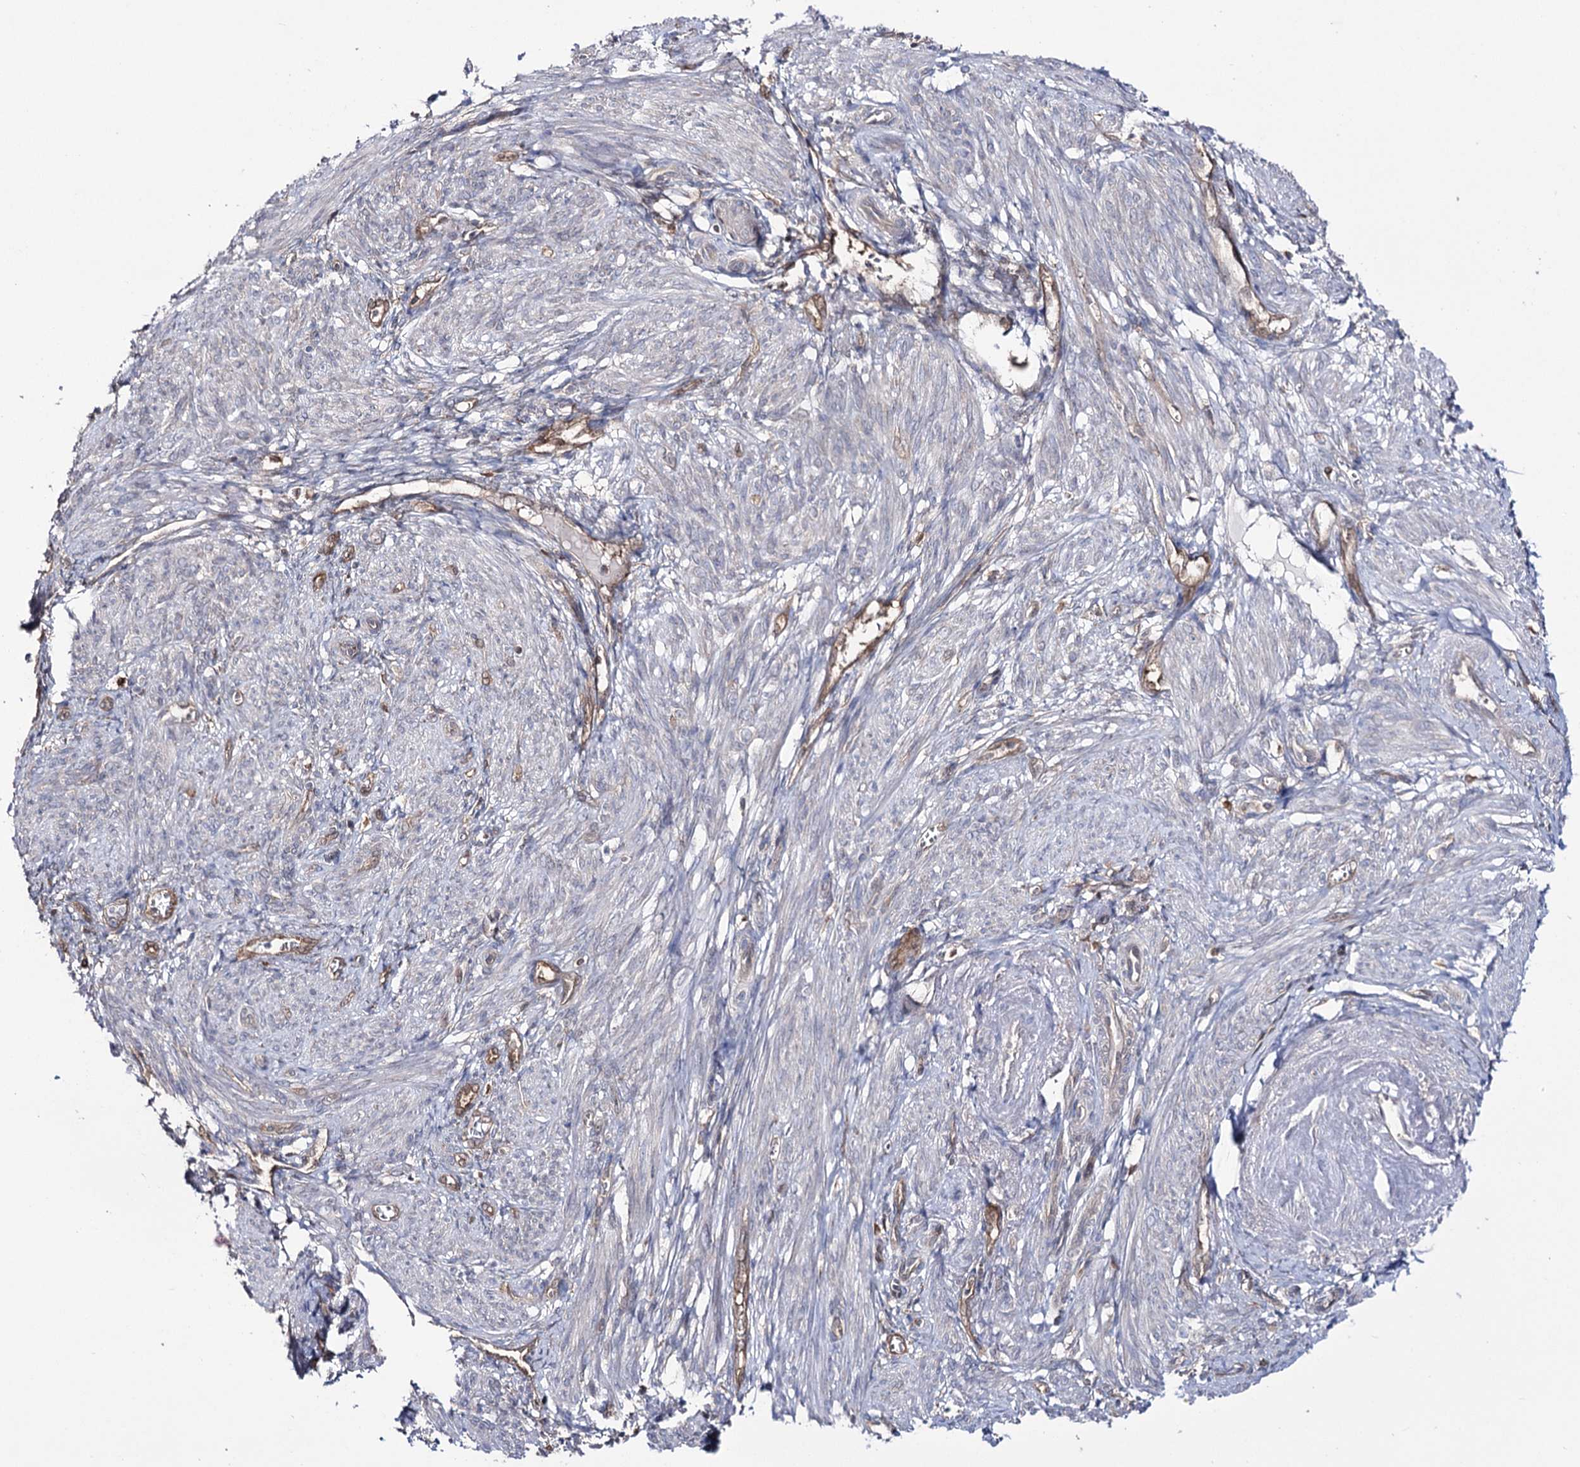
{"staining": {"intensity": "negative", "quantity": "none", "location": "none"}, "tissue": "smooth muscle", "cell_type": "Smooth muscle cells", "image_type": "normal", "snomed": [{"axis": "morphology", "description": "Normal tissue, NOS"}, {"axis": "topography", "description": "Smooth muscle"}], "caption": "High power microscopy image of an immunohistochemistry histopathology image of unremarkable smooth muscle, revealing no significant staining in smooth muscle cells.", "gene": "PTER", "patient": {"sex": "female", "age": 39}}